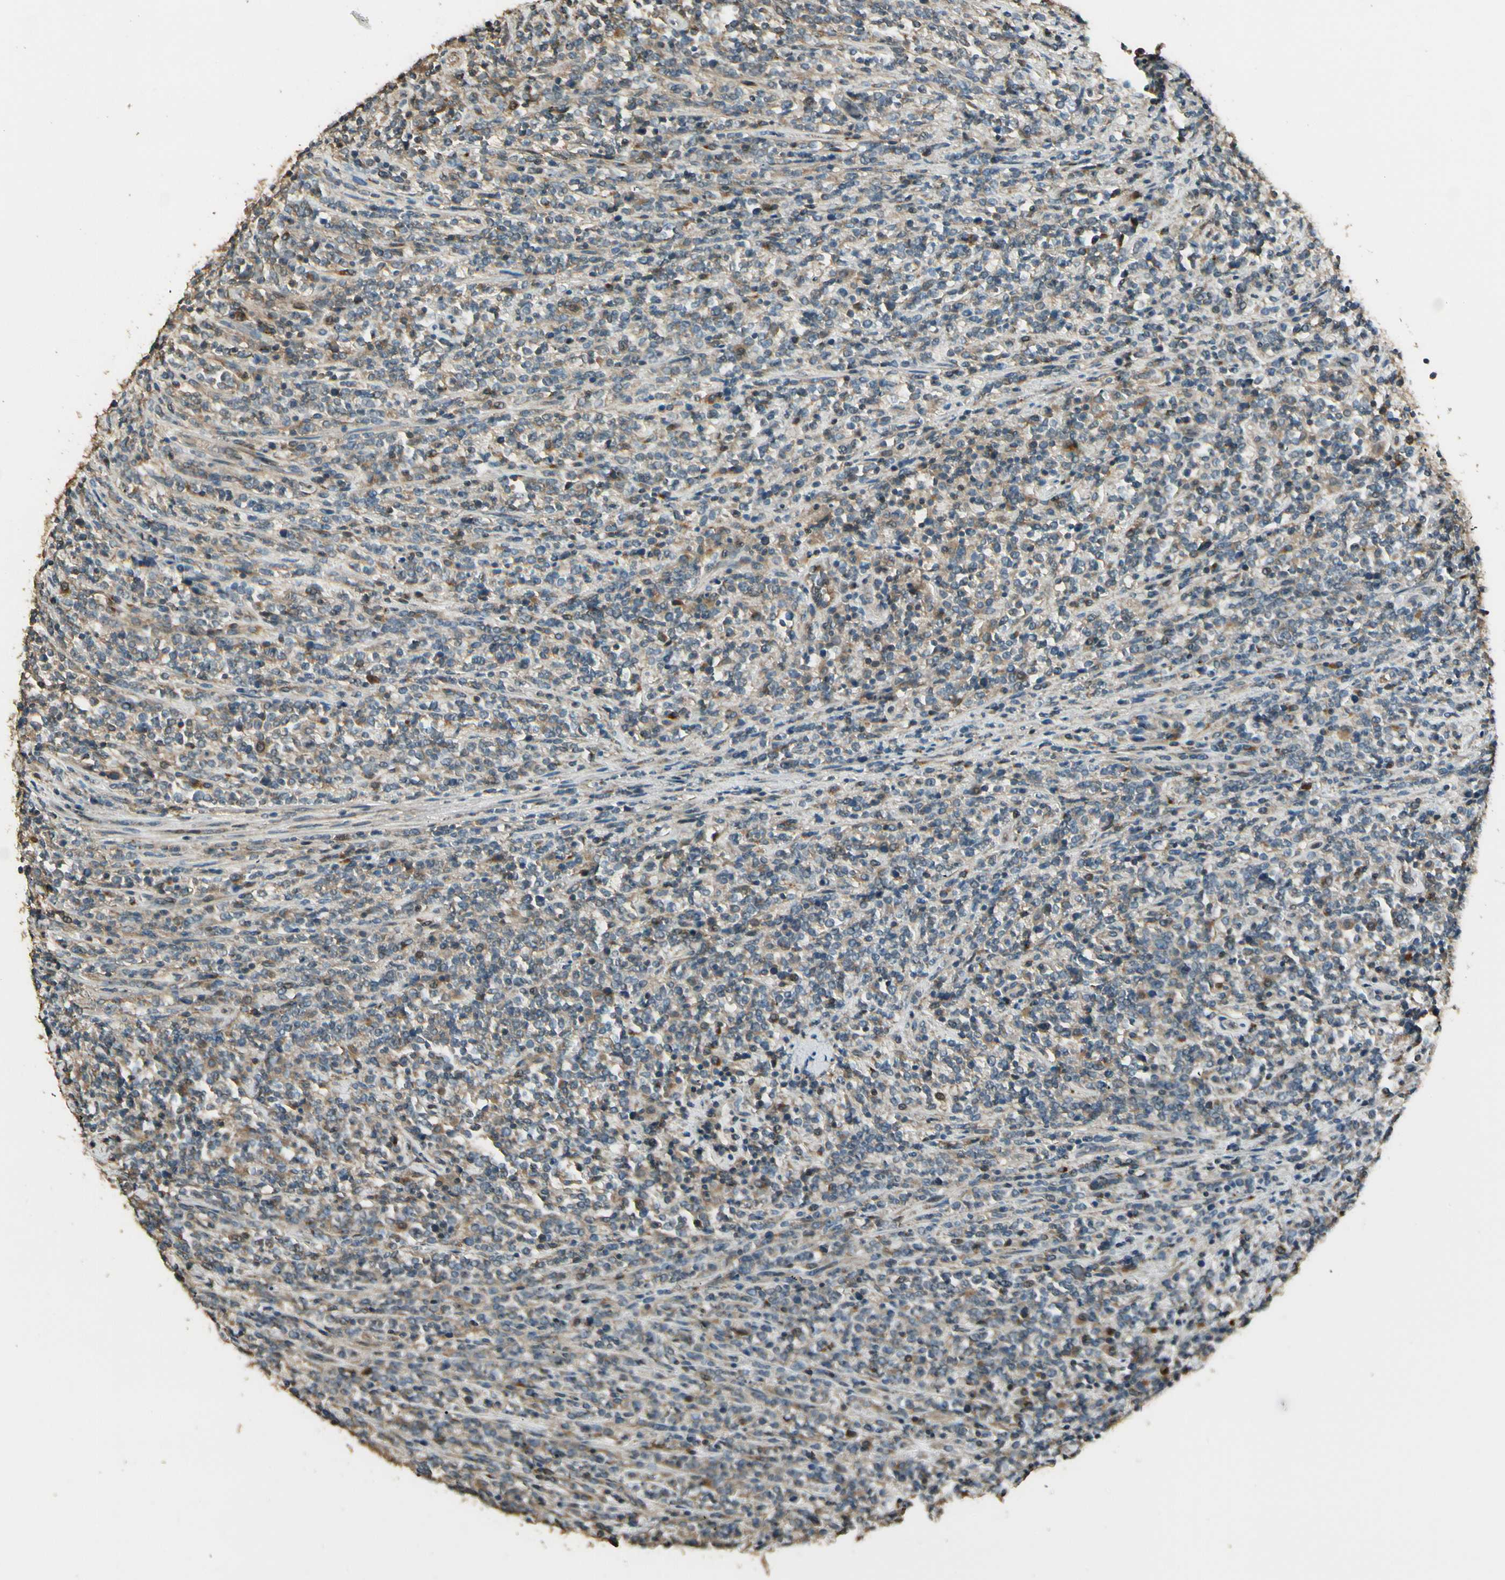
{"staining": {"intensity": "weak", "quantity": "25%-75%", "location": "cytoplasmic/membranous"}, "tissue": "lymphoma", "cell_type": "Tumor cells", "image_type": "cancer", "snomed": [{"axis": "morphology", "description": "Malignant lymphoma, non-Hodgkin's type, High grade"}, {"axis": "topography", "description": "Soft tissue"}], "caption": "Protein staining reveals weak cytoplasmic/membranous positivity in approximately 25%-75% of tumor cells in lymphoma.", "gene": "PLXNA1", "patient": {"sex": "male", "age": 18}}